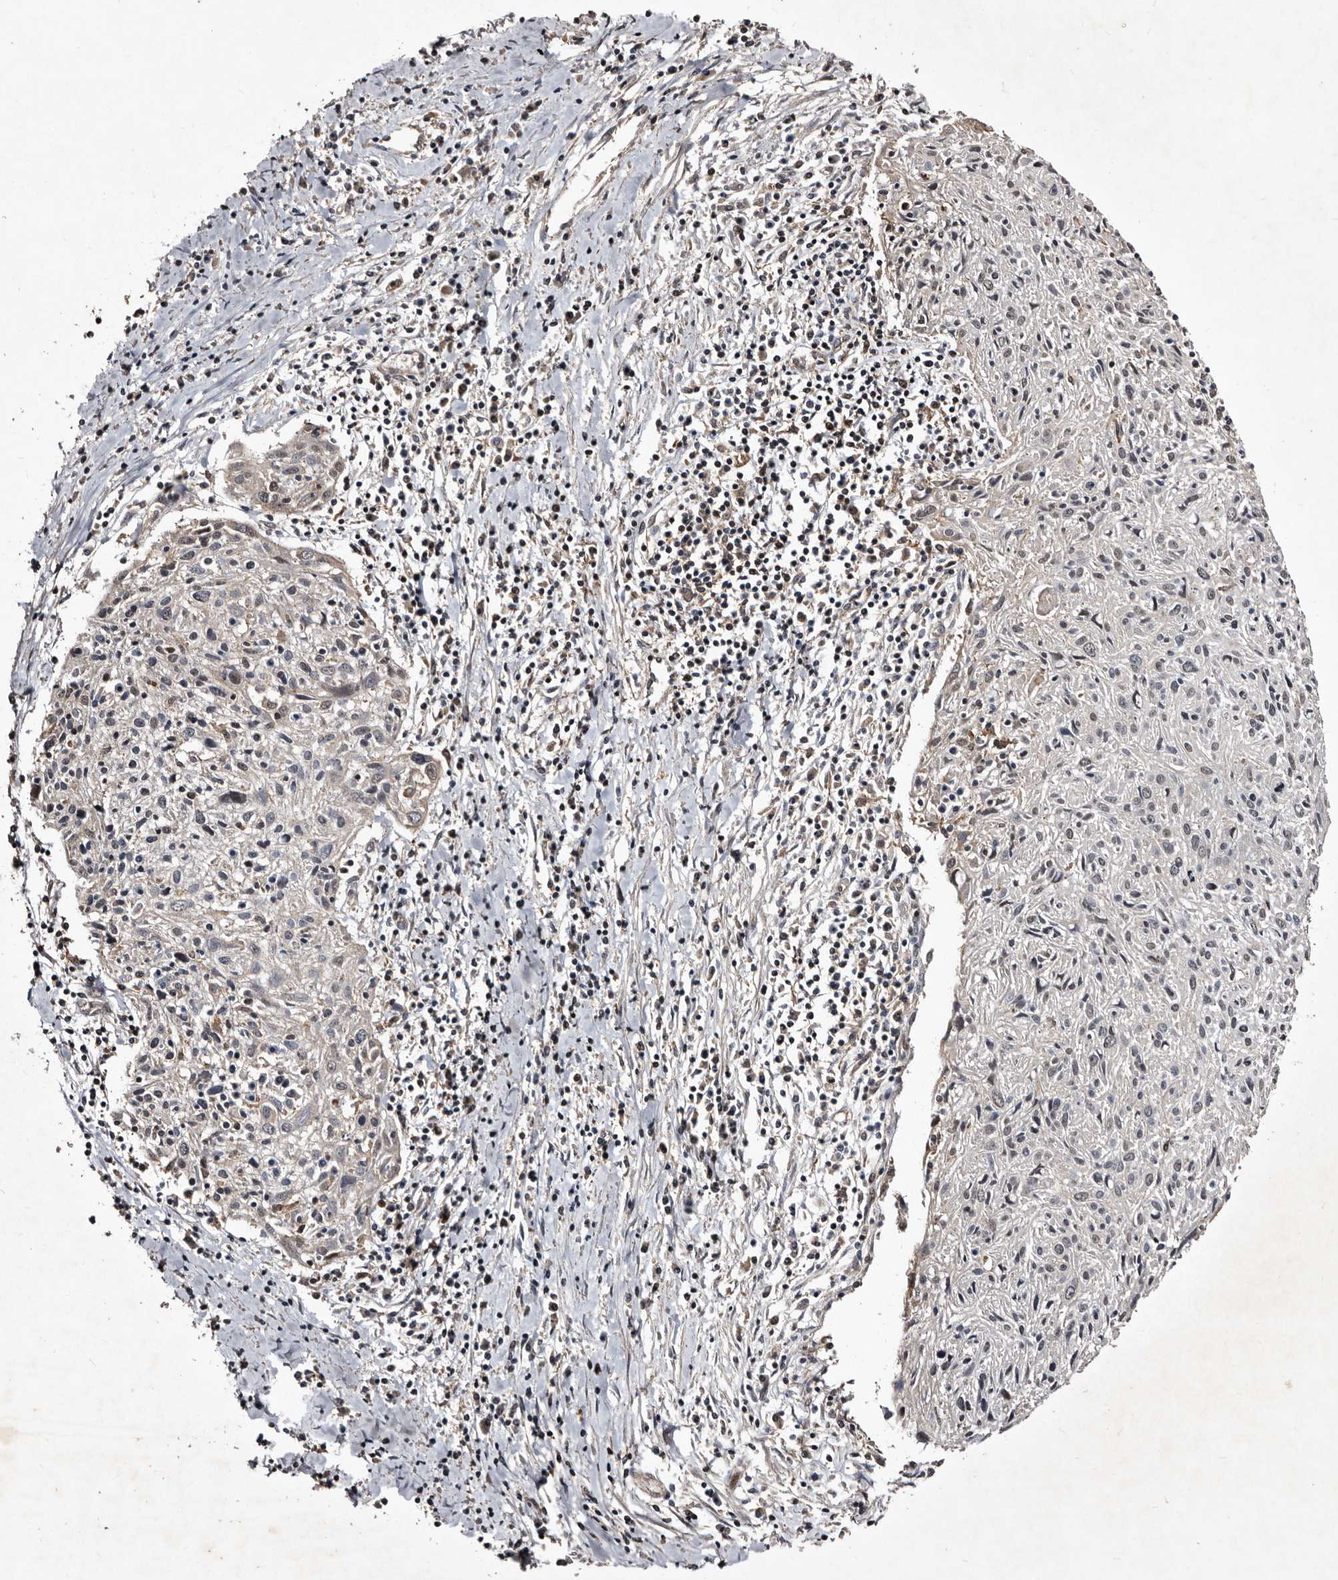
{"staining": {"intensity": "negative", "quantity": "none", "location": "none"}, "tissue": "cervical cancer", "cell_type": "Tumor cells", "image_type": "cancer", "snomed": [{"axis": "morphology", "description": "Squamous cell carcinoma, NOS"}, {"axis": "topography", "description": "Cervix"}], "caption": "There is no significant expression in tumor cells of cervical squamous cell carcinoma. The staining was performed using DAB to visualize the protein expression in brown, while the nuclei were stained in blue with hematoxylin (Magnification: 20x).", "gene": "MKRN3", "patient": {"sex": "female", "age": 51}}